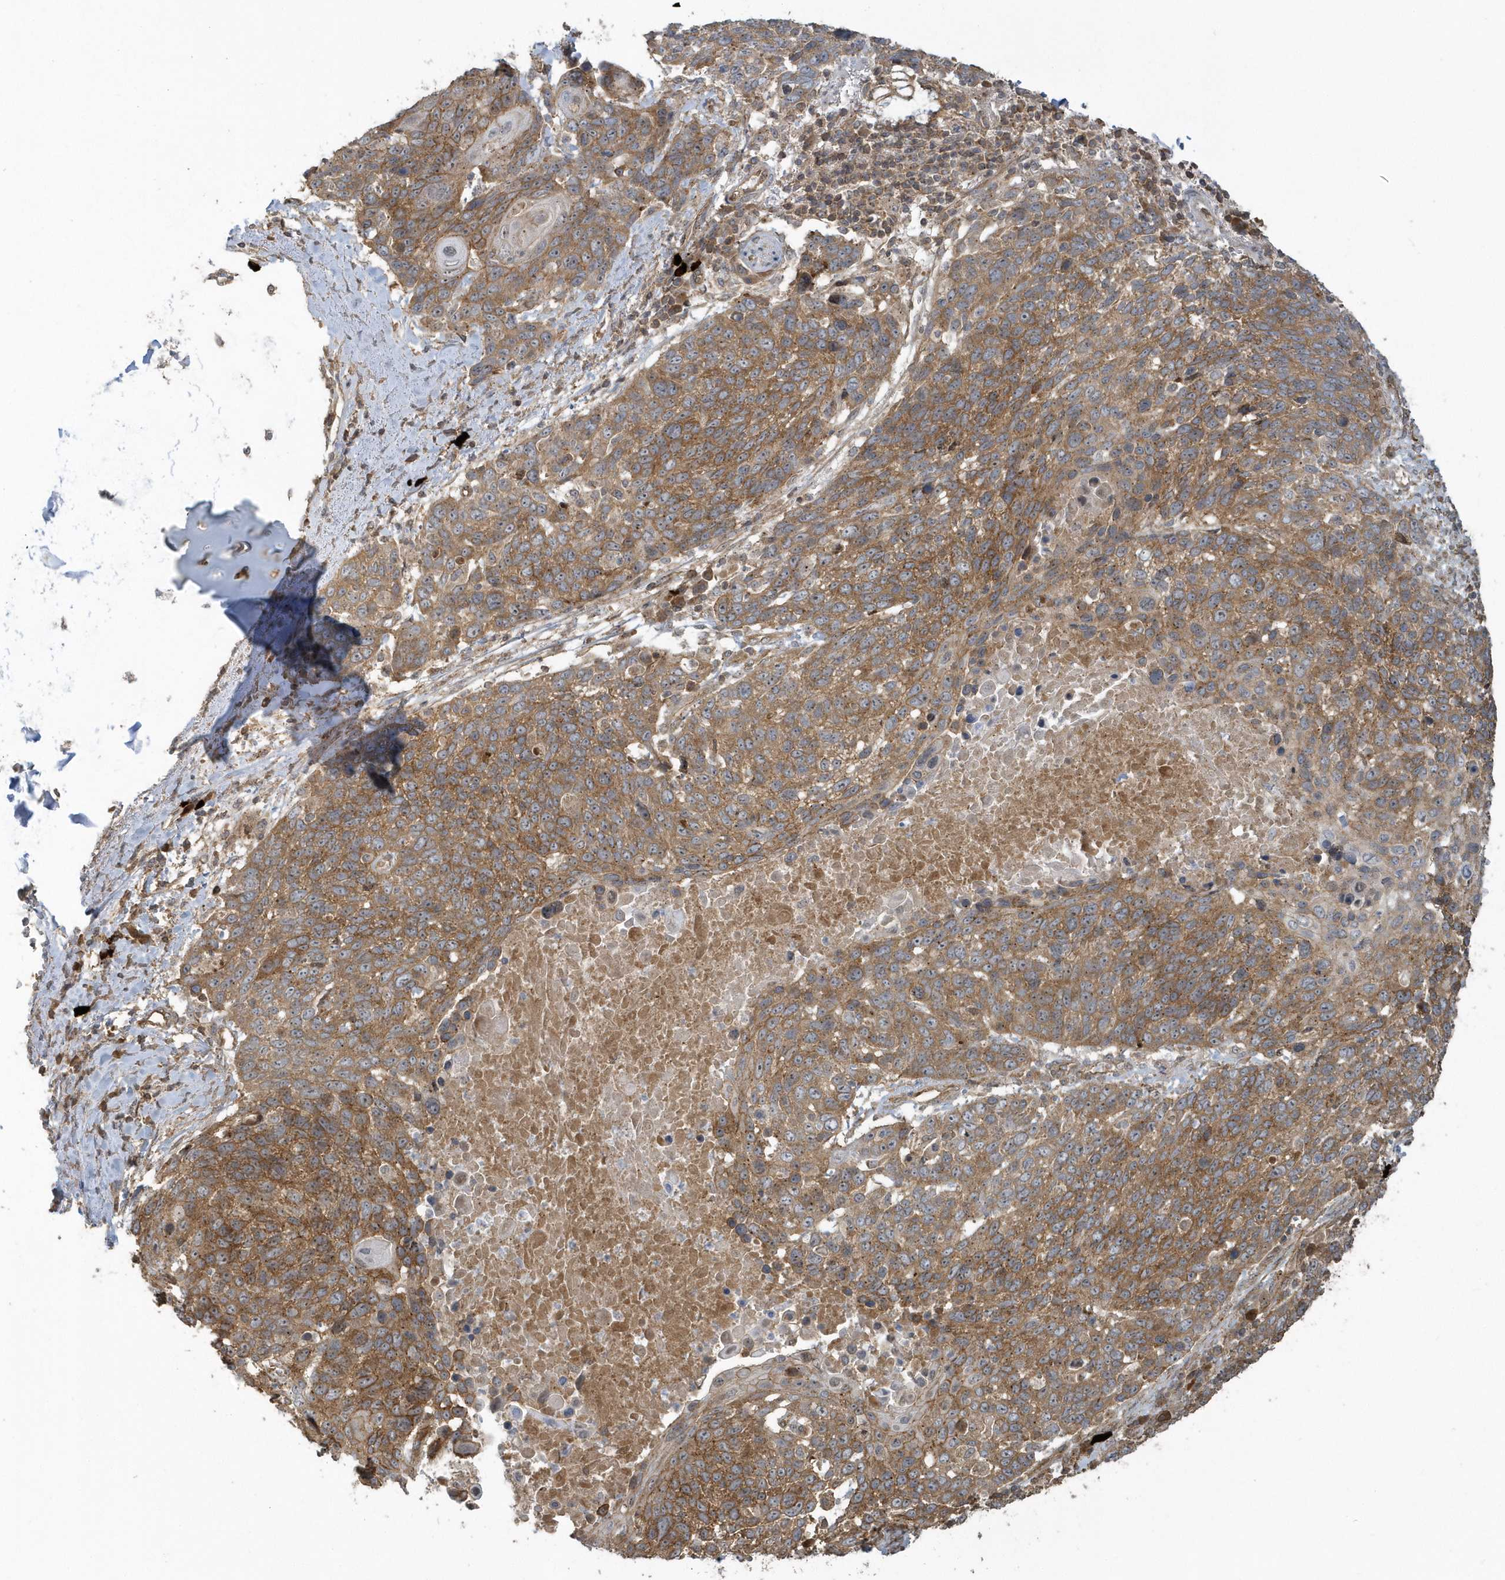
{"staining": {"intensity": "moderate", "quantity": ">75%", "location": "cytoplasmic/membranous"}, "tissue": "lung cancer", "cell_type": "Tumor cells", "image_type": "cancer", "snomed": [{"axis": "morphology", "description": "Squamous cell carcinoma, NOS"}, {"axis": "topography", "description": "Lung"}], "caption": "IHC (DAB) staining of lung cancer reveals moderate cytoplasmic/membranous protein staining in approximately >75% of tumor cells.", "gene": "STIM2", "patient": {"sex": "male", "age": 66}}